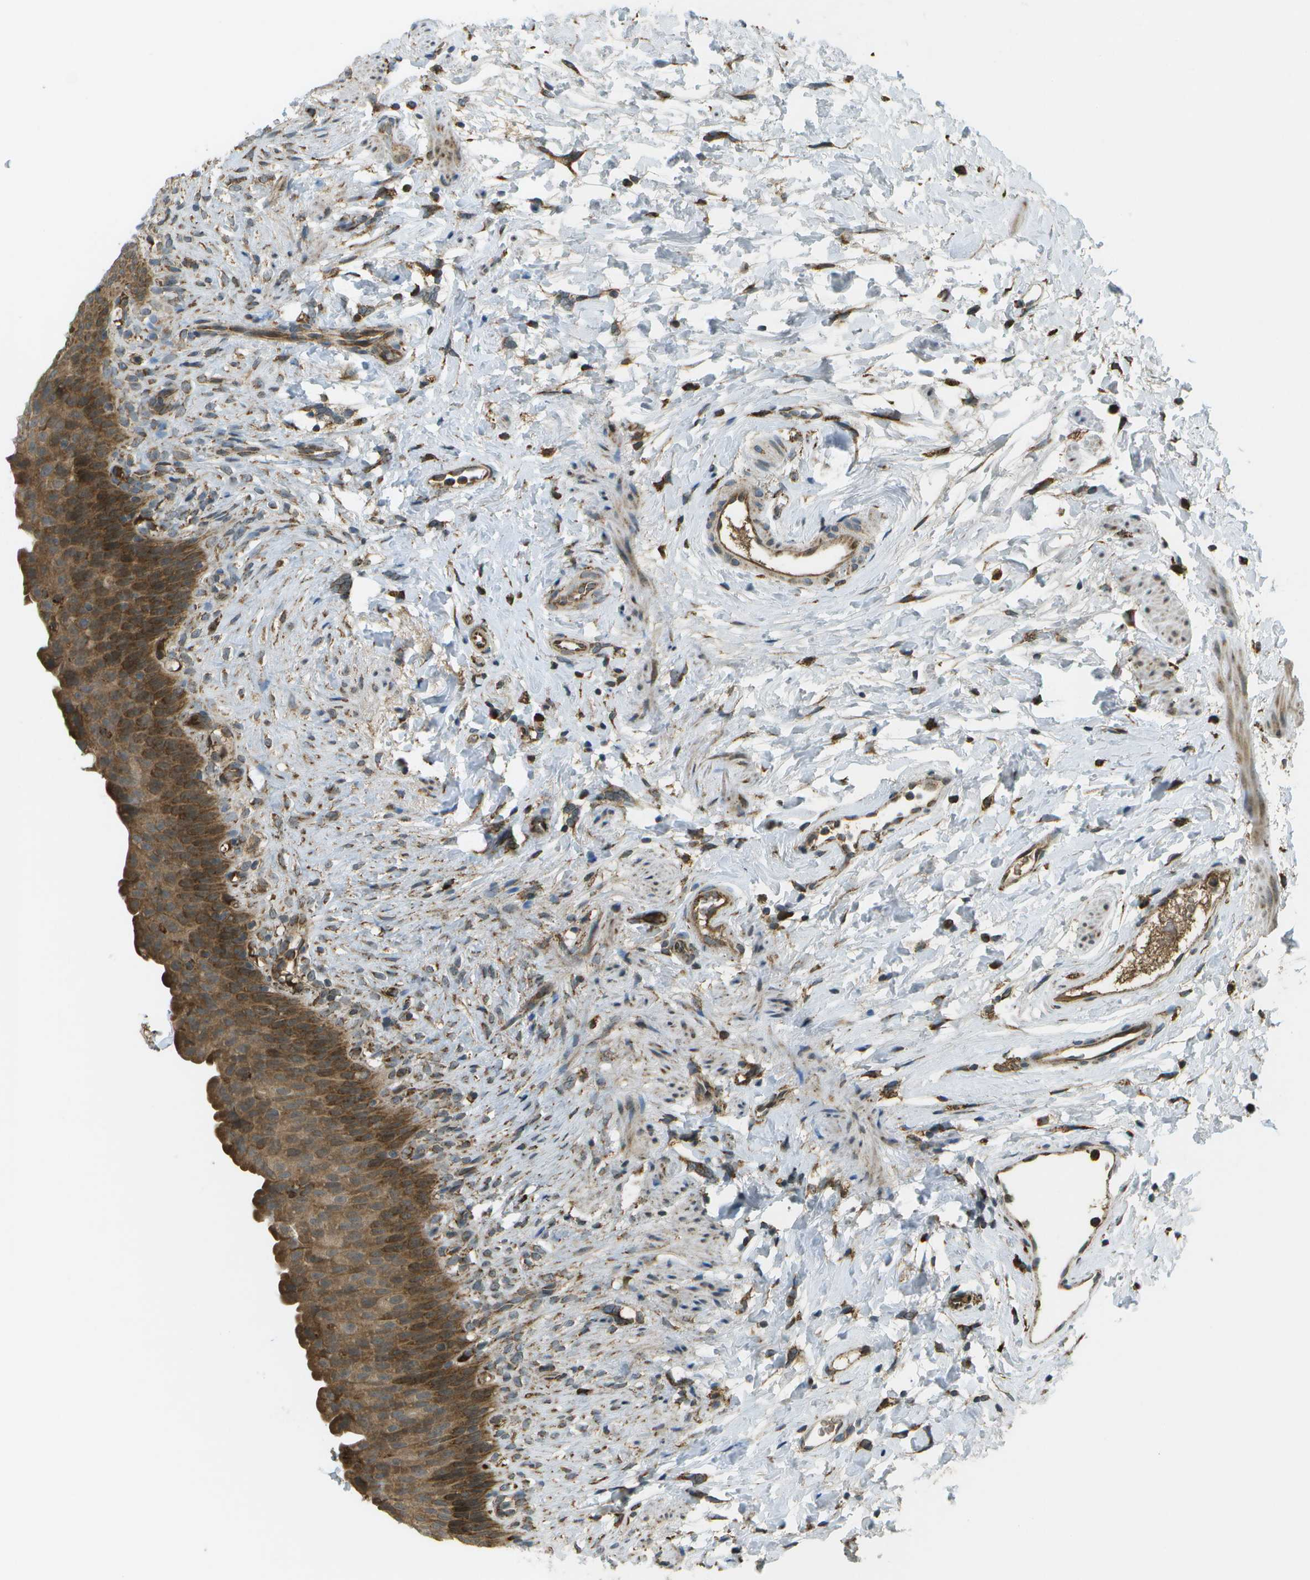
{"staining": {"intensity": "moderate", "quantity": ">75%", "location": "cytoplasmic/membranous"}, "tissue": "urinary bladder", "cell_type": "Urothelial cells", "image_type": "normal", "snomed": [{"axis": "morphology", "description": "Normal tissue, NOS"}, {"axis": "topography", "description": "Urinary bladder"}], "caption": "Urinary bladder stained for a protein demonstrates moderate cytoplasmic/membranous positivity in urothelial cells. Immunohistochemistry (ihc) stains the protein in brown and the nuclei are stained blue.", "gene": "USP30", "patient": {"sex": "female", "age": 79}}